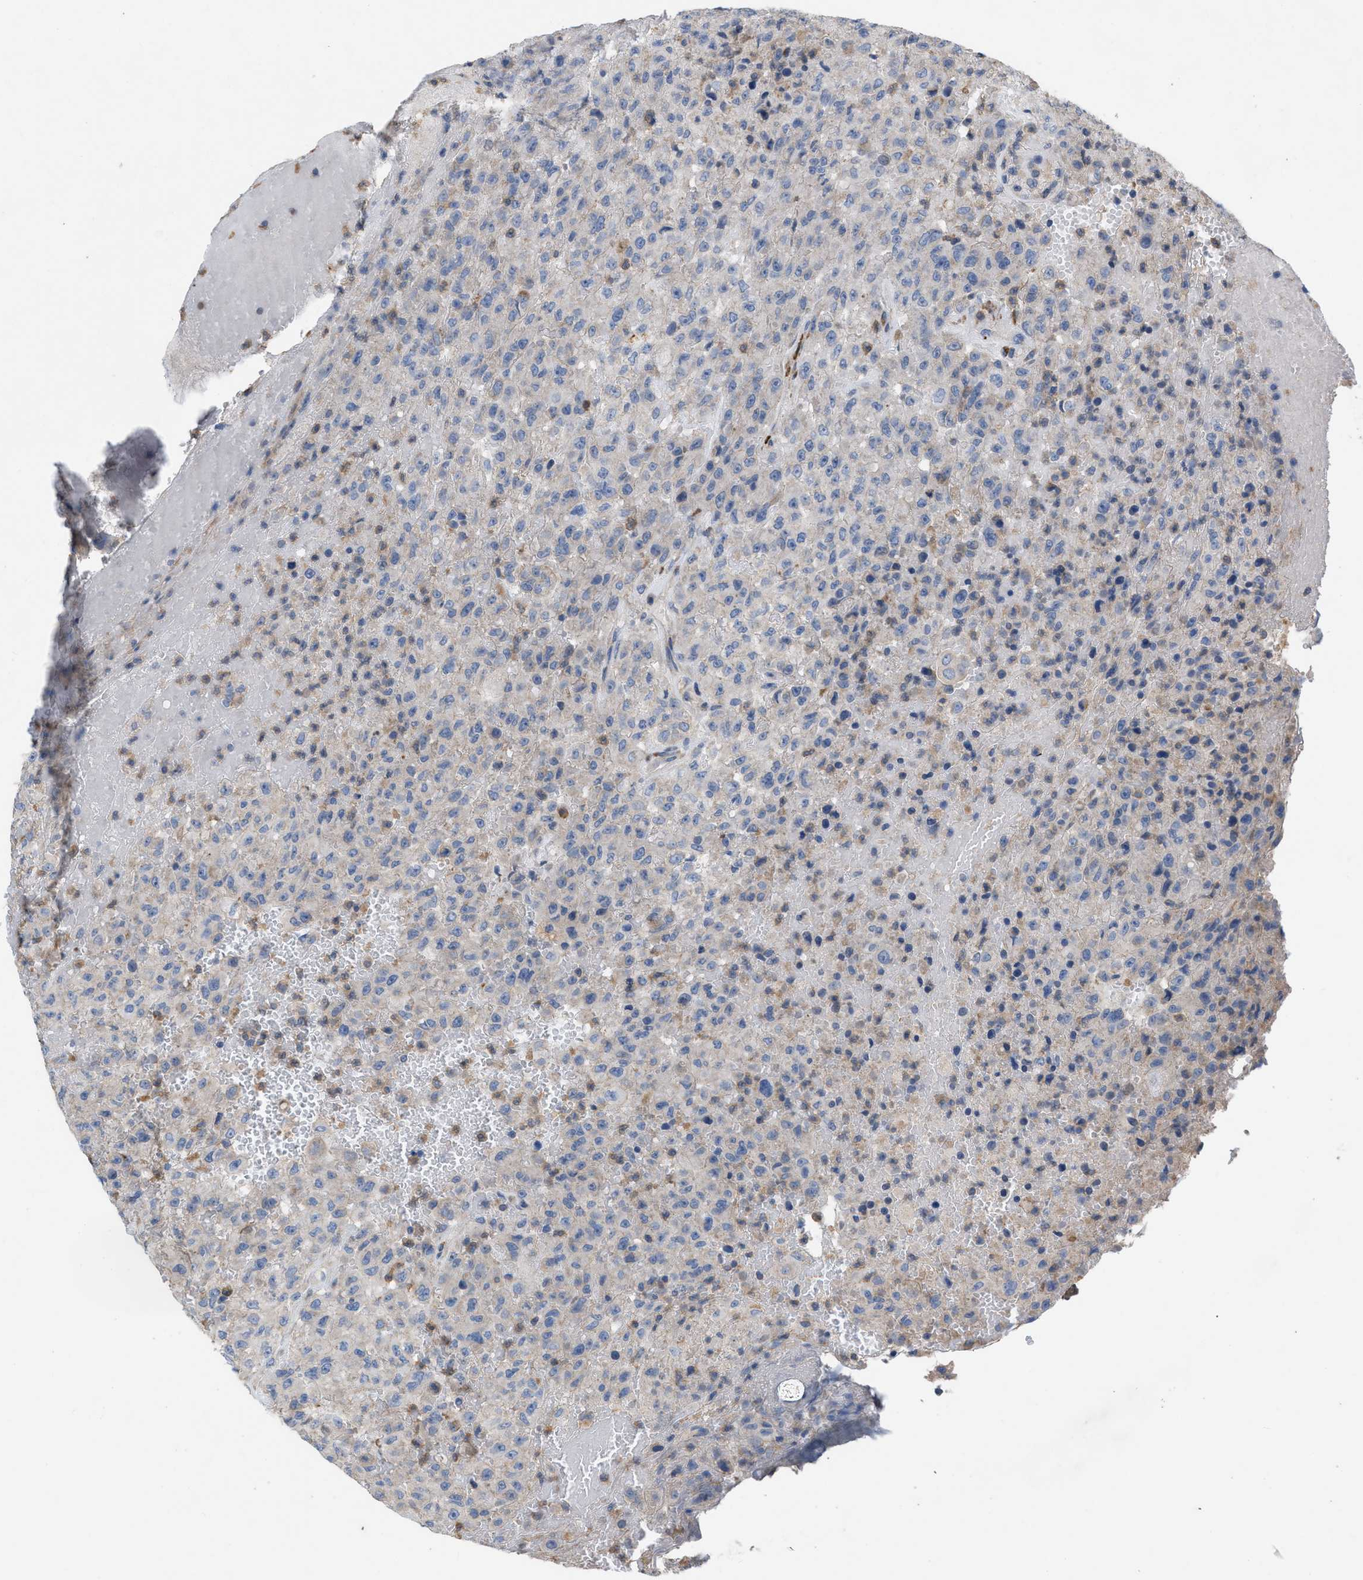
{"staining": {"intensity": "negative", "quantity": "none", "location": "none"}, "tissue": "urothelial cancer", "cell_type": "Tumor cells", "image_type": "cancer", "snomed": [{"axis": "morphology", "description": "Urothelial carcinoma, High grade"}, {"axis": "topography", "description": "Urinary bladder"}], "caption": "The immunohistochemistry (IHC) histopathology image has no significant positivity in tumor cells of urothelial cancer tissue.", "gene": "PLPPR5", "patient": {"sex": "male", "age": 46}}